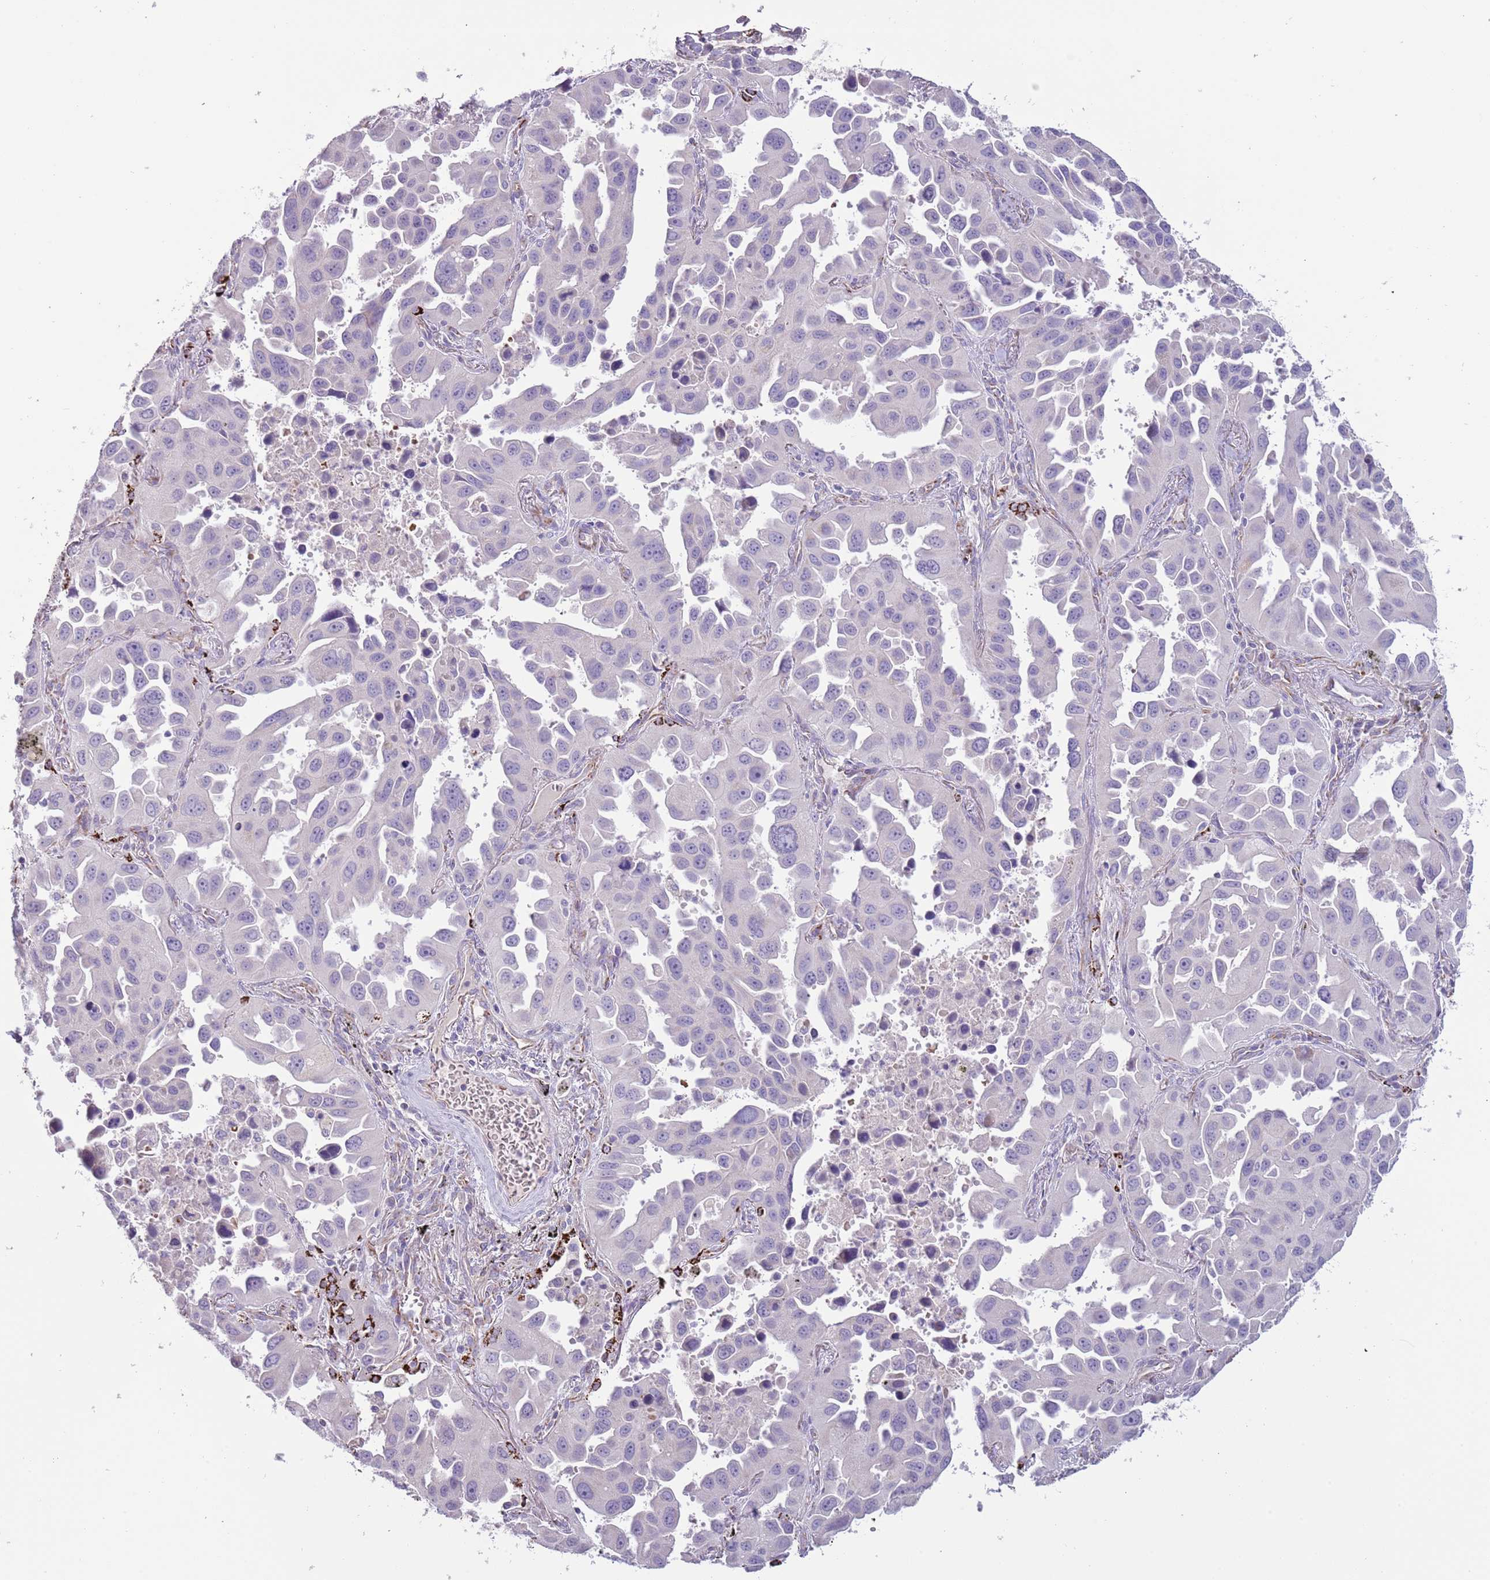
{"staining": {"intensity": "negative", "quantity": "none", "location": "none"}, "tissue": "lung cancer", "cell_type": "Tumor cells", "image_type": "cancer", "snomed": [{"axis": "morphology", "description": "Adenocarcinoma, NOS"}, {"axis": "topography", "description": "Lung"}], "caption": "IHC photomicrograph of neoplastic tissue: adenocarcinoma (lung) stained with DAB (3,3'-diaminobenzidine) displays no significant protein positivity in tumor cells.", "gene": "RNF222", "patient": {"sex": "male", "age": 66}}